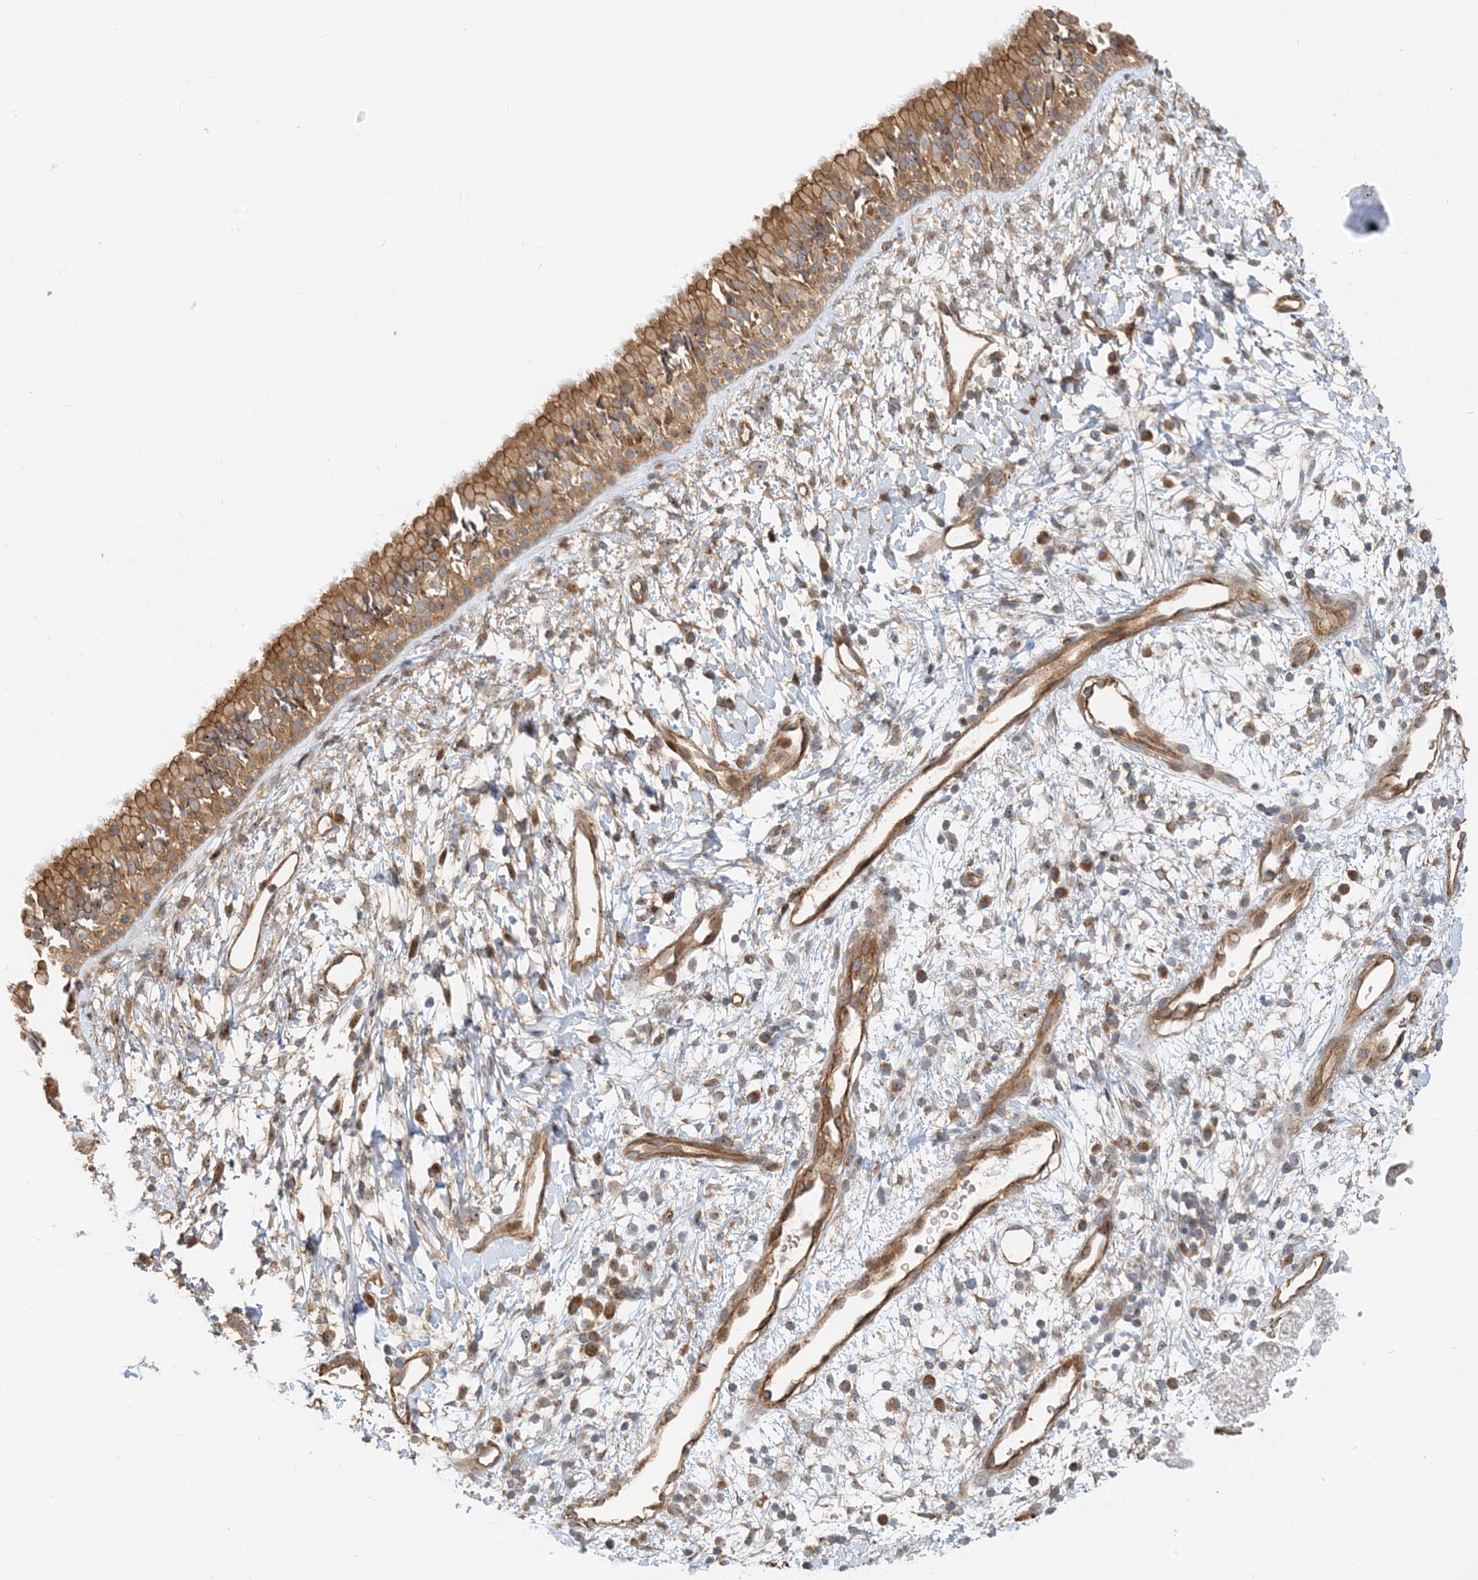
{"staining": {"intensity": "moderate", "quantity": ">75%", "location": "cytoplasmic/membranous"}, "tissue": "nasopharynx", "cell_type": "Respiratory epithelial cells", "image_type": "normal", "snomed": [{"axis": "morphology", "description": "Normal tissue, NOS"}, {"axis": "topography", "description": "Nasopharynx"}], "caption": "There is medium levels of moderate cytoplasmic/membranous positivity in respiratory epithelial cells of benign nasopharynx, as demonstrated by immunohistochemical staining (brown color).", "gene": "MYL5", "patient": {"sex": "male", "age": 22}}